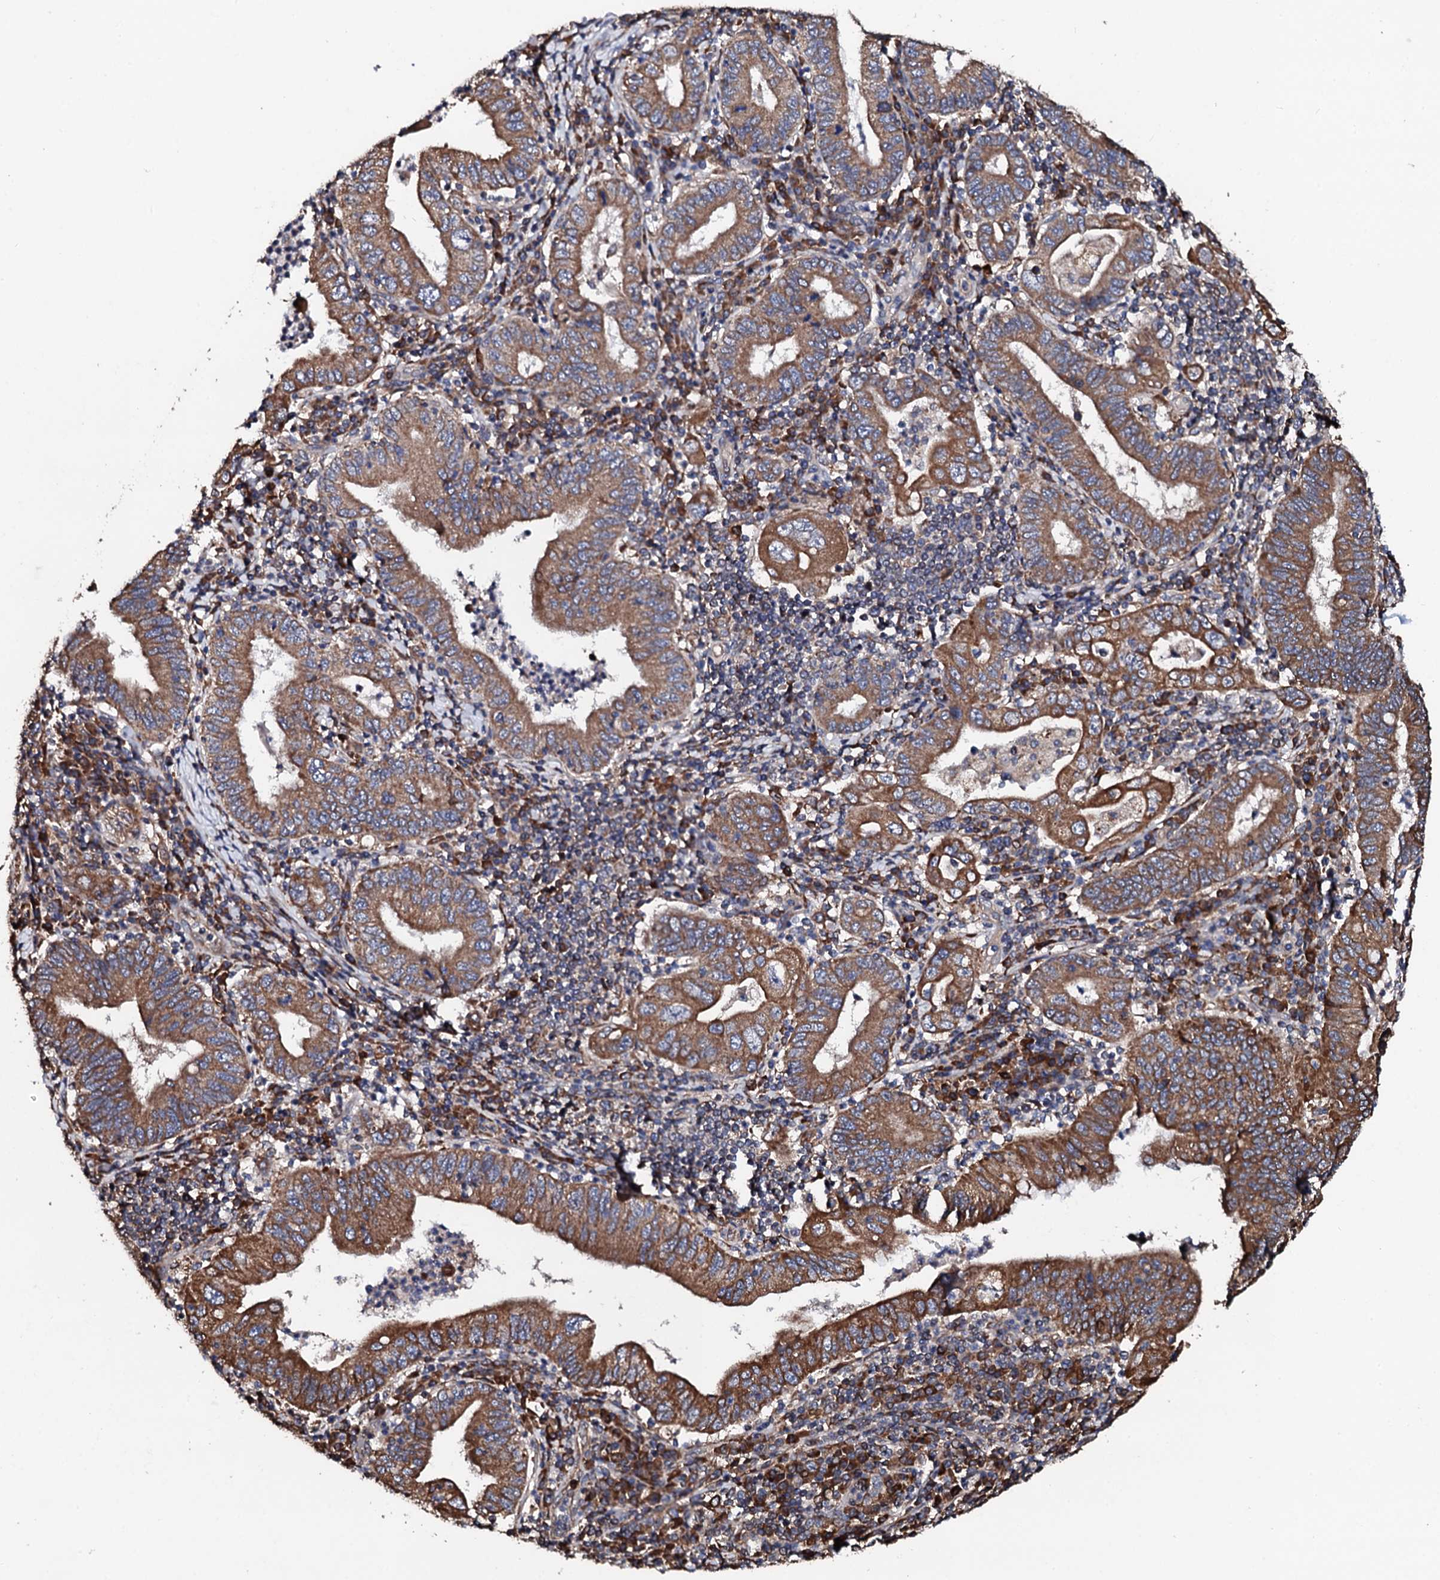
{"staining": {"intensity": "moderate", "quantity": ">75%", "location": "cytoplasmic/membranous"}, "tissue": "stomach cancer", "cell_type": "Tumor cells", "image_type": "cancer", "snomed": [{"axis": "morphology", "description": "Normal tissue, NOS"}, {"axis": "morphology", "description": "Adenocarcinoma, NOS"}, {"axis": "topography", "description": "Esophagus"}, {"axis": "topography", "description": "Stomach, upper"}, {"axis": "topography", "description": "Peripheral nerve tissue"}], "caption": "A high-resolution micrograph shows immunohistochemistry (IHC) staining of stomach cancer (adenocarcinoma), which exhibits moderate cytoplasmic/membranous staining in about >75% of tumor cells.", "gene": "CKAP5", "patient": {"sex": "male", "age": 62}}